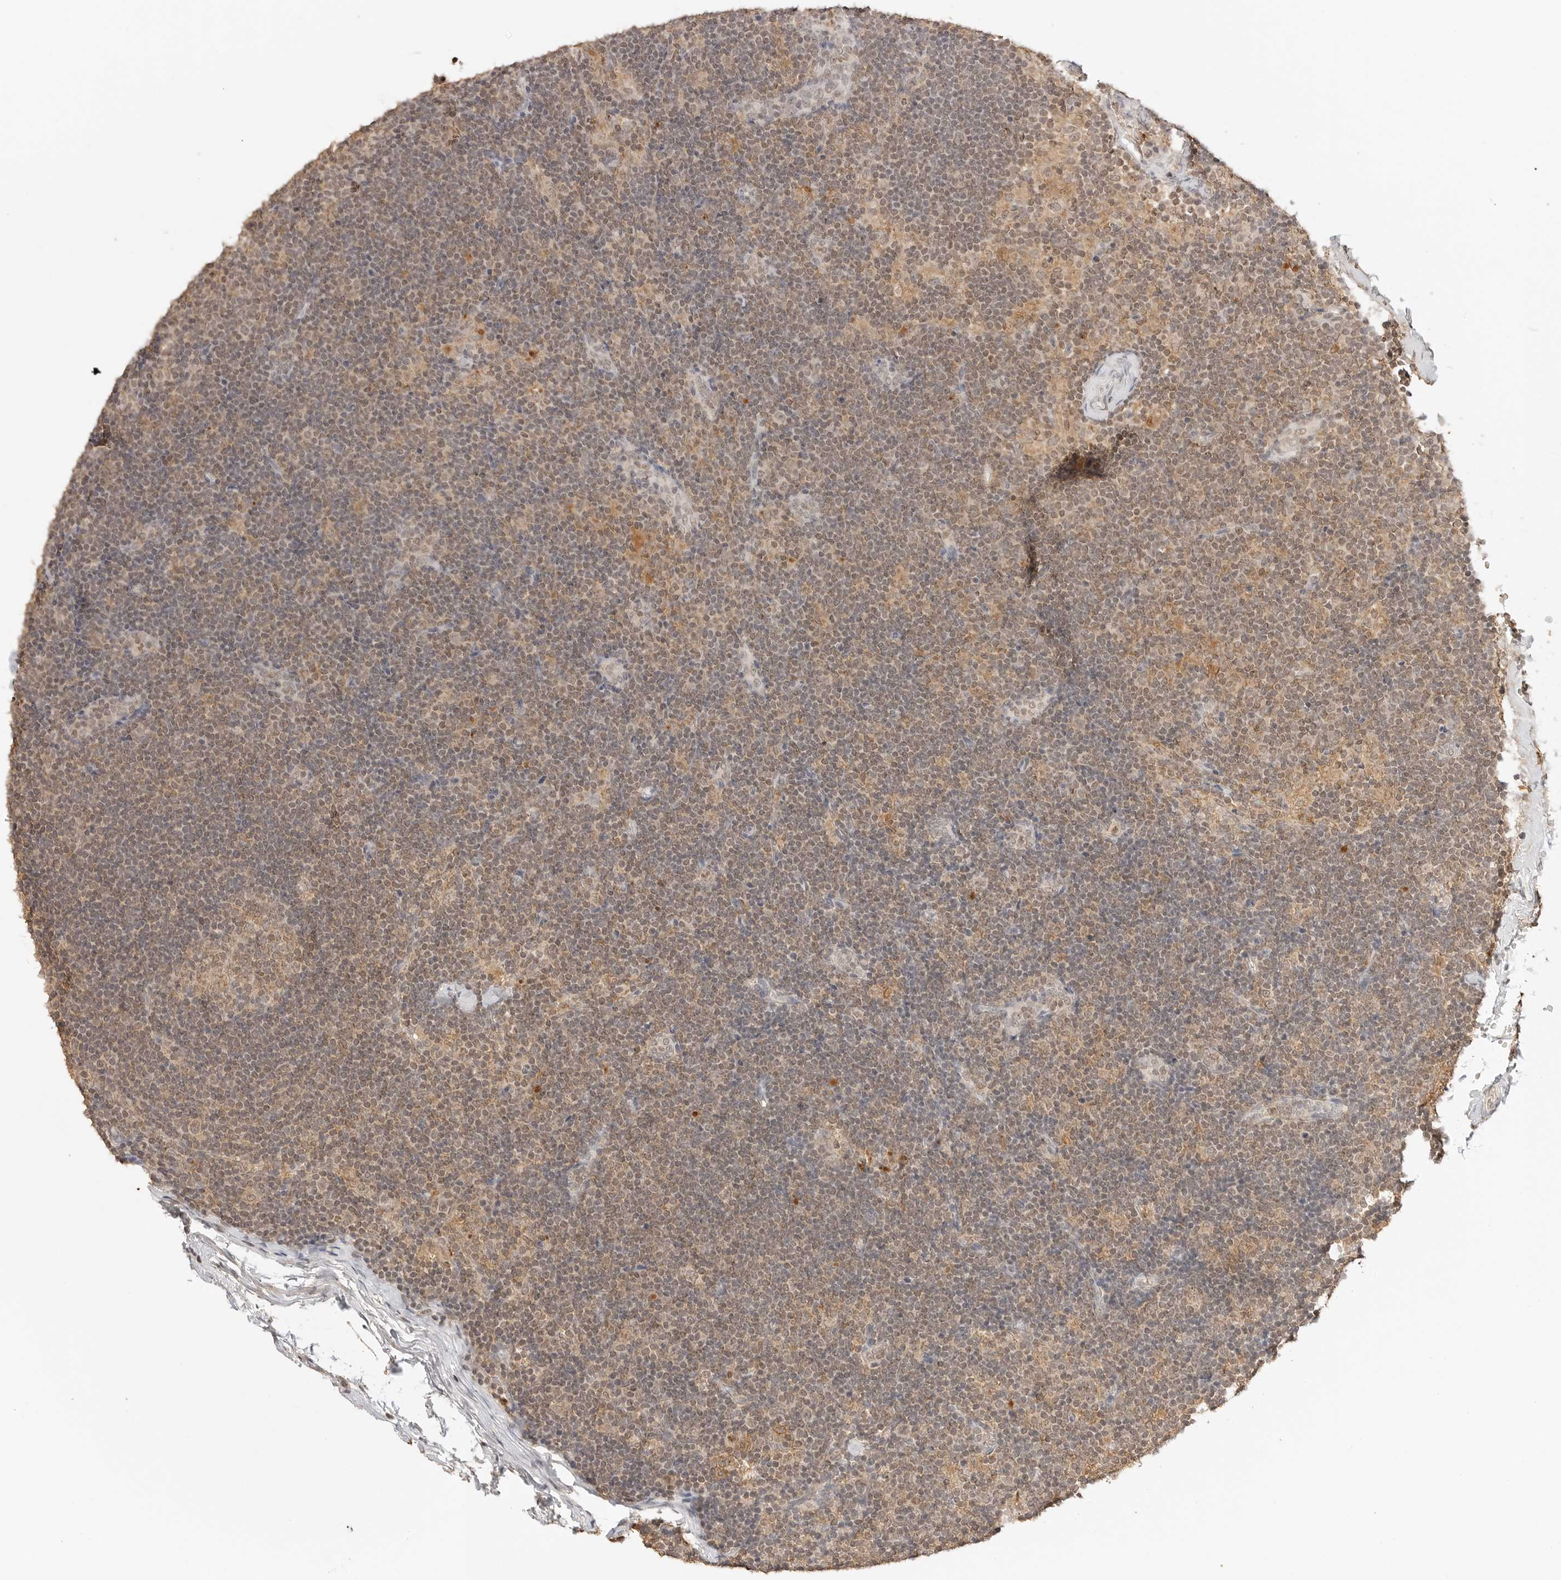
{"staining": {"intensity": "moderate", "quantity": ">75%", "location": "cytoplasmic/membranous"}, "tissue": "lymph node", "cell_type": "Germinal center cells", "image_type": "normal", "snomed": [{"axis": "morphology", "description": "Normal tissue, NOS"}, {"axis": "topography", "description": "Lymph node"}], "caption": "A high-resolution photomicrograph shows immunohistochemistry (IHC) staining of normal lymph node, which shows moderate cytoplasmic/membranous positivity in about >75% of germinal center cells. (DAB IHC, brown staining for protein, blue staining for nuclei).", "gene": "EPHA1", "patient": {"sex": "female", "age": 22}}